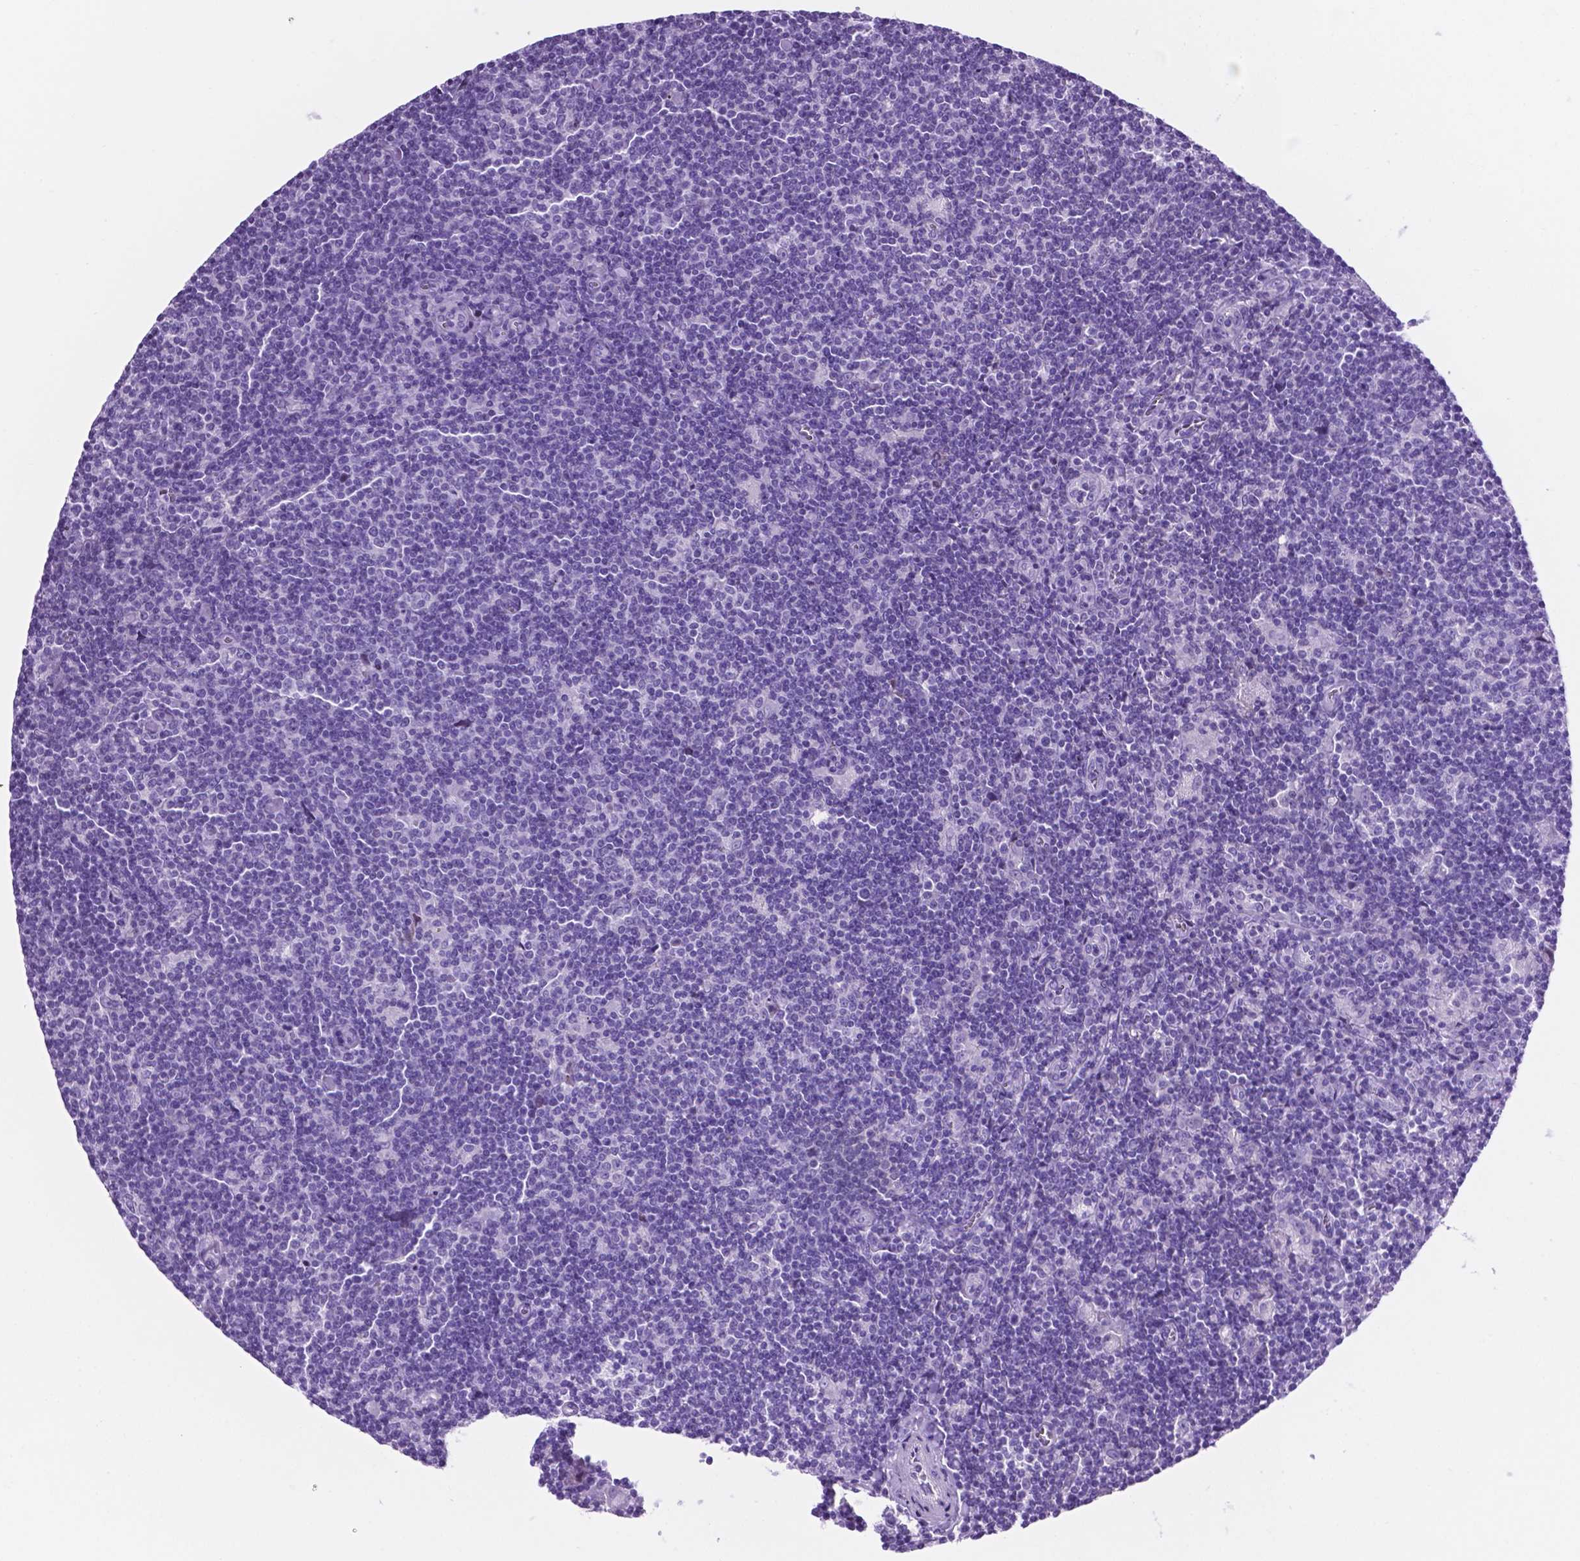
{"staining": {"intensity": "negative", "quantity": "none", "location": "none"}, "tissue": "lymphoma", "cell_type": "Tumor cells", "image_type": "cancer", "snomed": [{"axis": "morphology", "description": "Hodgkin's disease, NOS"}, {"axis": "topography", "description": "Lymph node"}], "caption": "Histopathology image shows no protein staining in tumor cells of Hodgkin's disease tissue.", "gene": "C17orf107", "patient": {"sex": "male", "age": 40}}